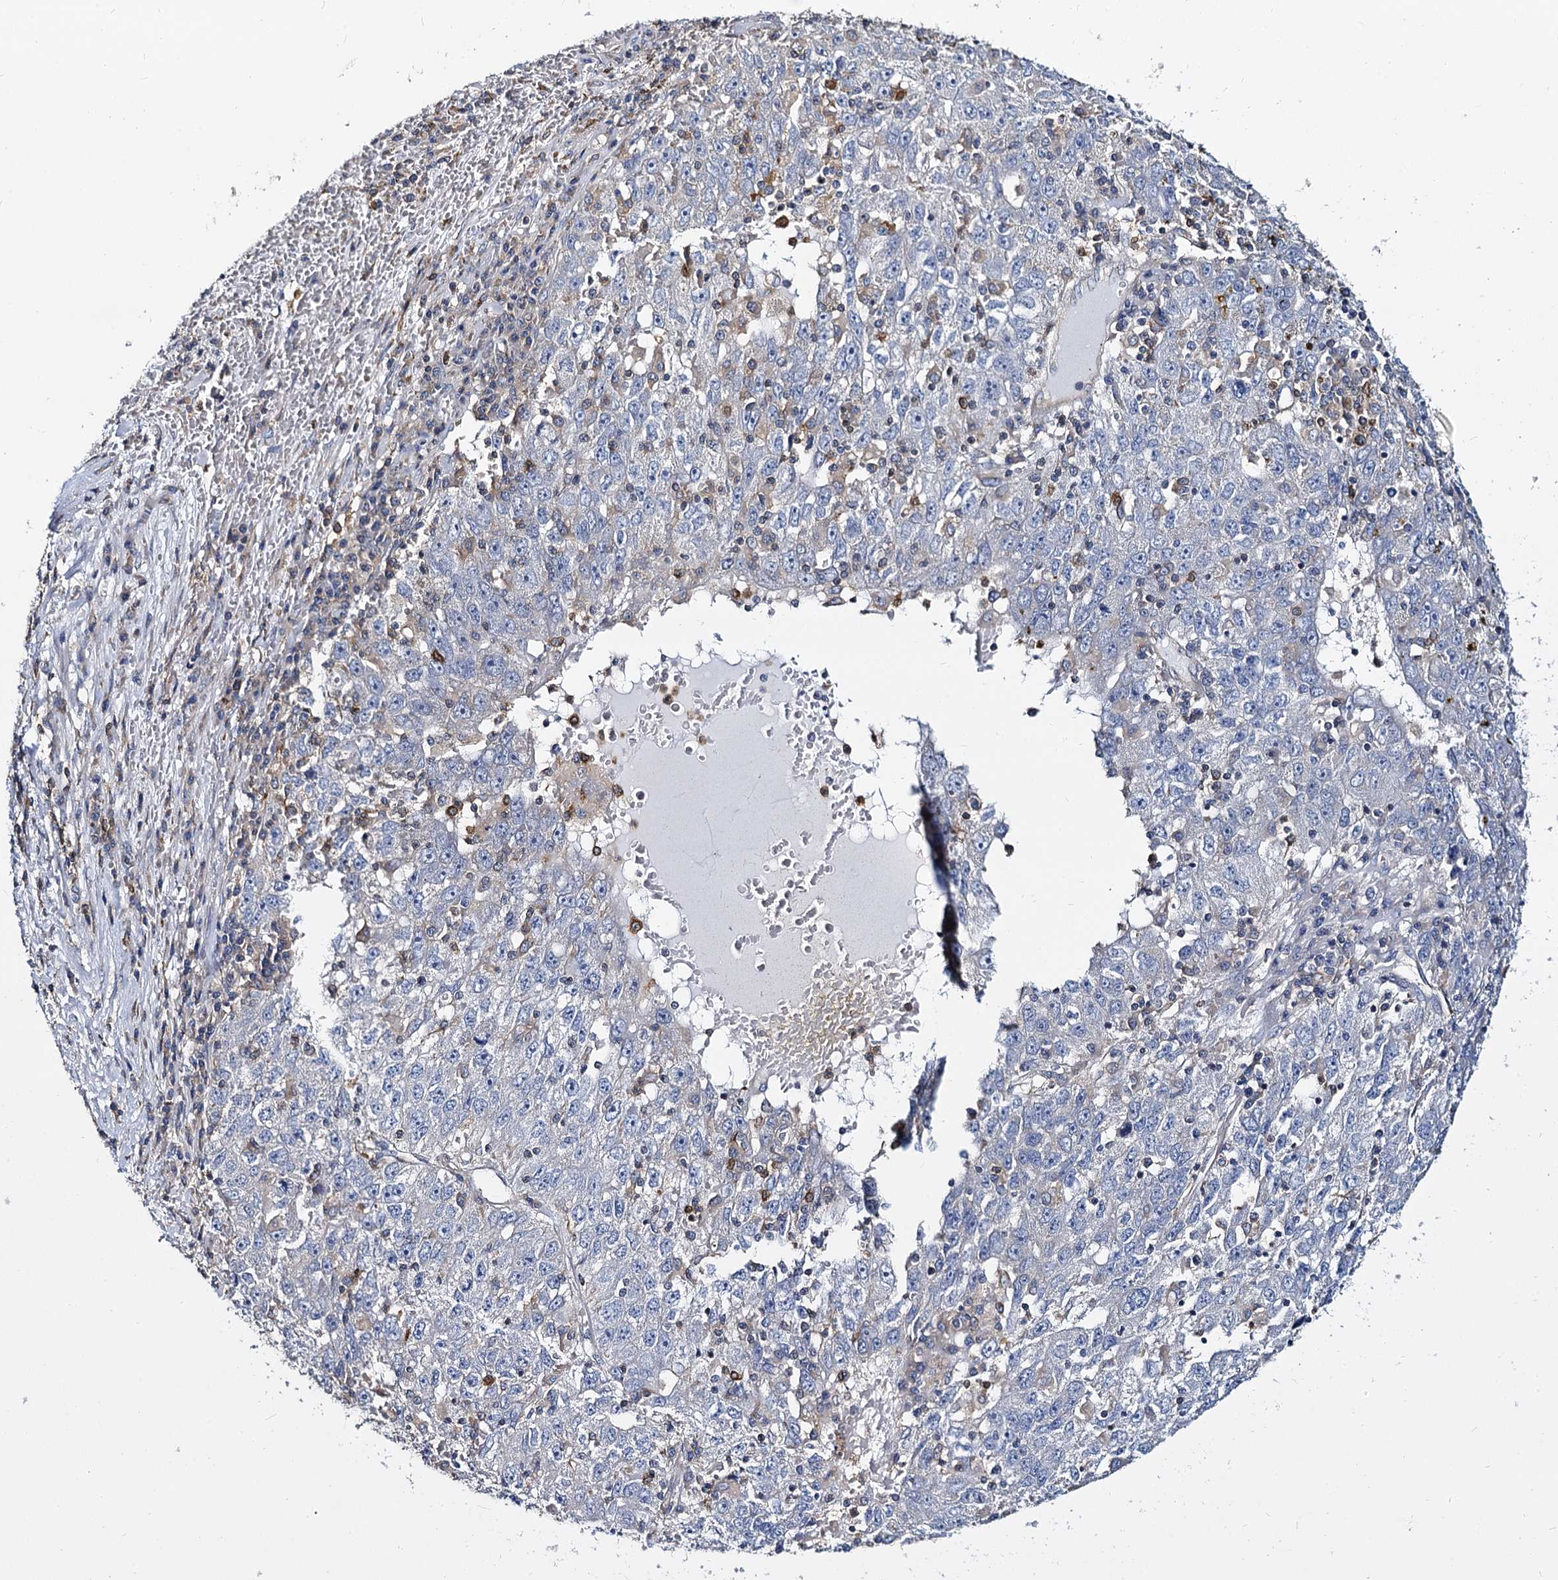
{"staining": {"intensity": "negative", "quantity": "none", "location": "none"}, "tissue": "liver cancer", "cell_type": "Tumor cells", "image_type": "cancer", "snomed": [{"axis": "morphology", "description": "Carcinoma, Hepatocellular, NOS"}, {"axis": "topography", "description": "Liver"}], "caption": "DAB immunohistochemical staining of human liver cancer shows no significant positivity in tumor cells.", "gene": "ANKRD13A", "patient": {"sex": "male", "age": 49}}